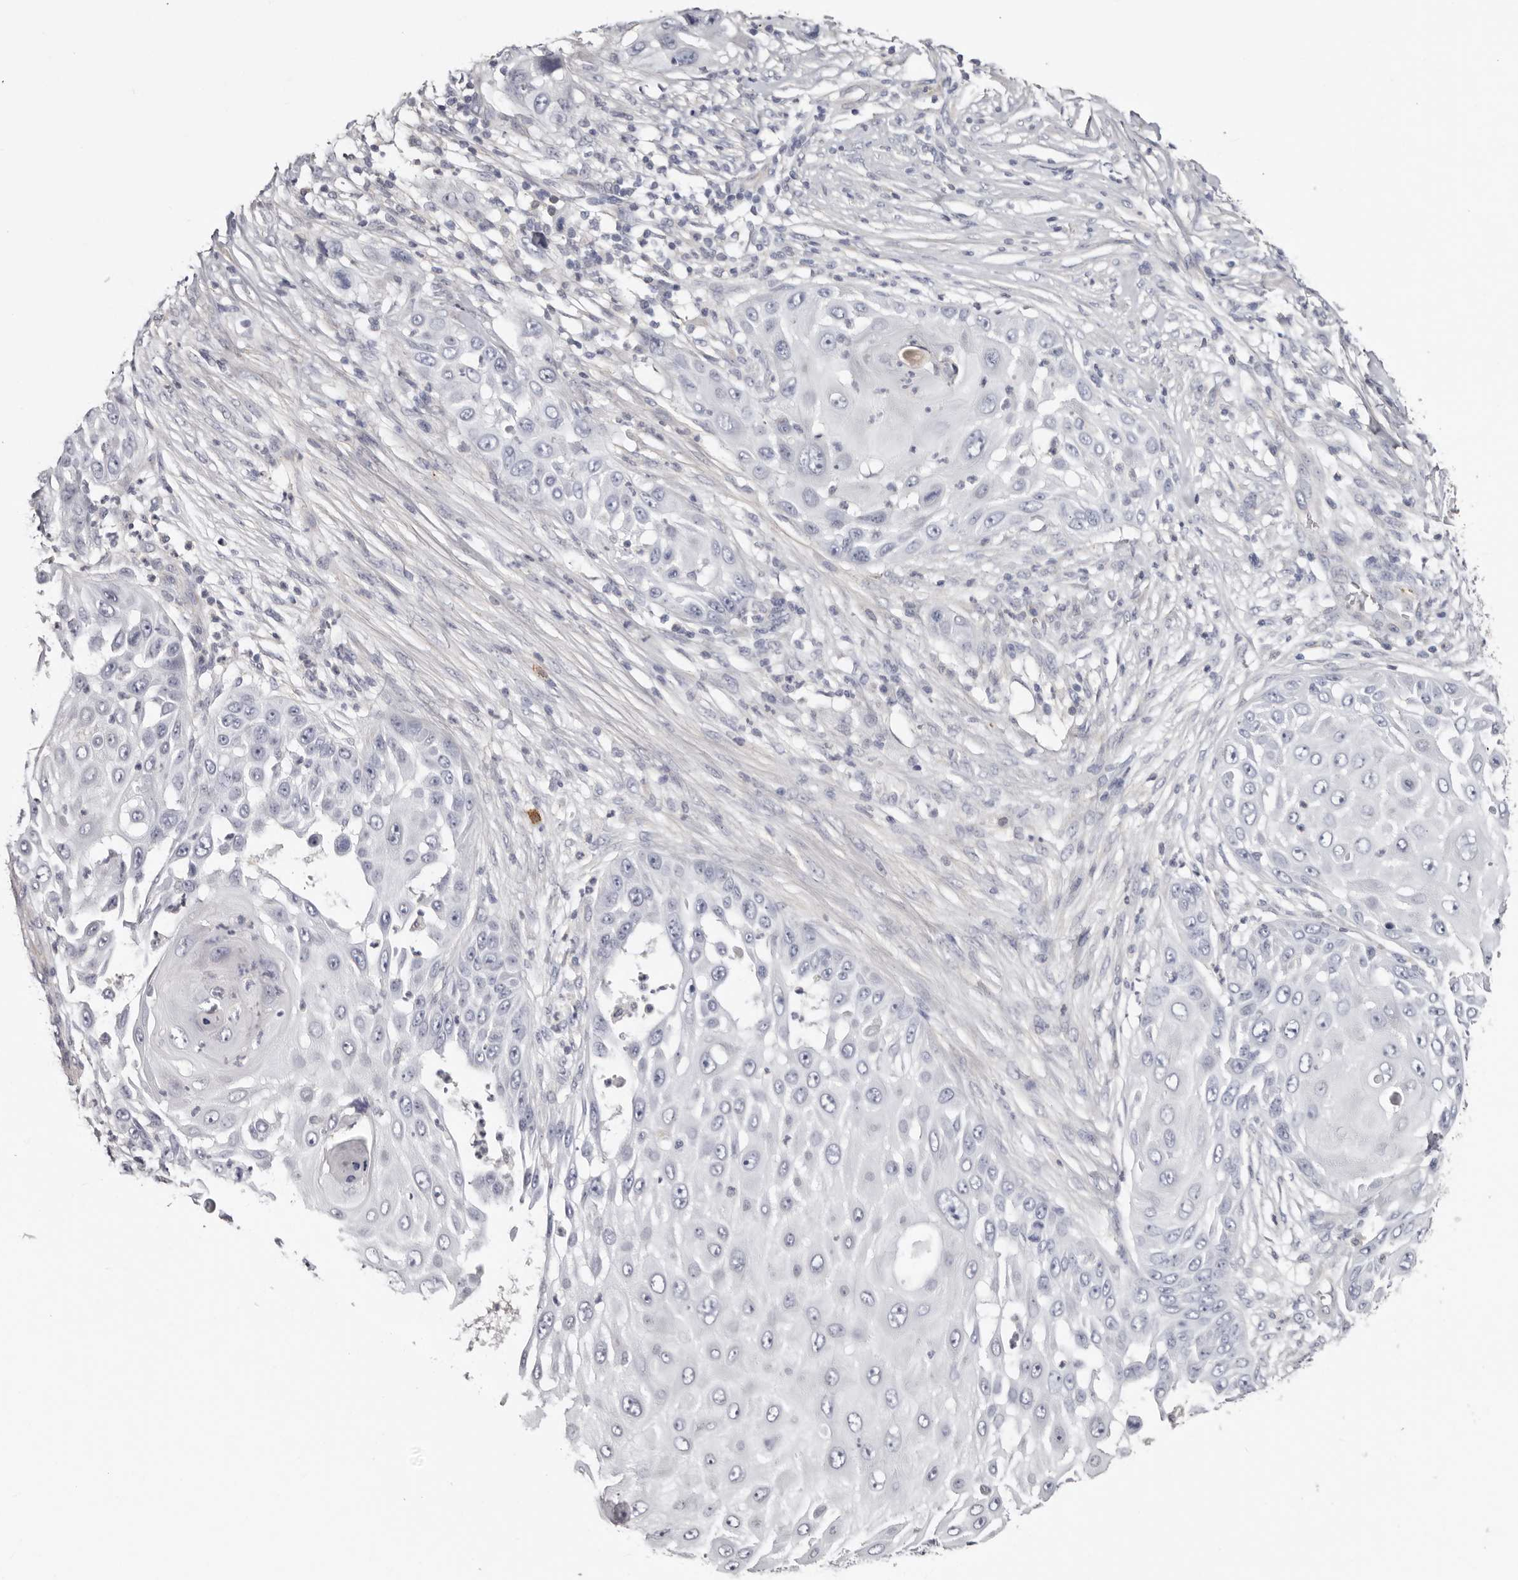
{"staining": {"intensity": "negative", "quantity": "none", "location": "none"}, "tissue": "skin cancer", "cell_type": "Tumor cells", "image_type": "cancer", "snomed": [{"axis": "morphology", "description": "Squamous cell carcinoma, NOS"}, {"axis": "topography", "description": "Skin"}], "caption": "The micrograph shows no significant positivity in tumor cells of skin cancer (squamous cell carcinoma).", "gene": "PKDCC", "patient": {"sex": "female", "age": 44}}